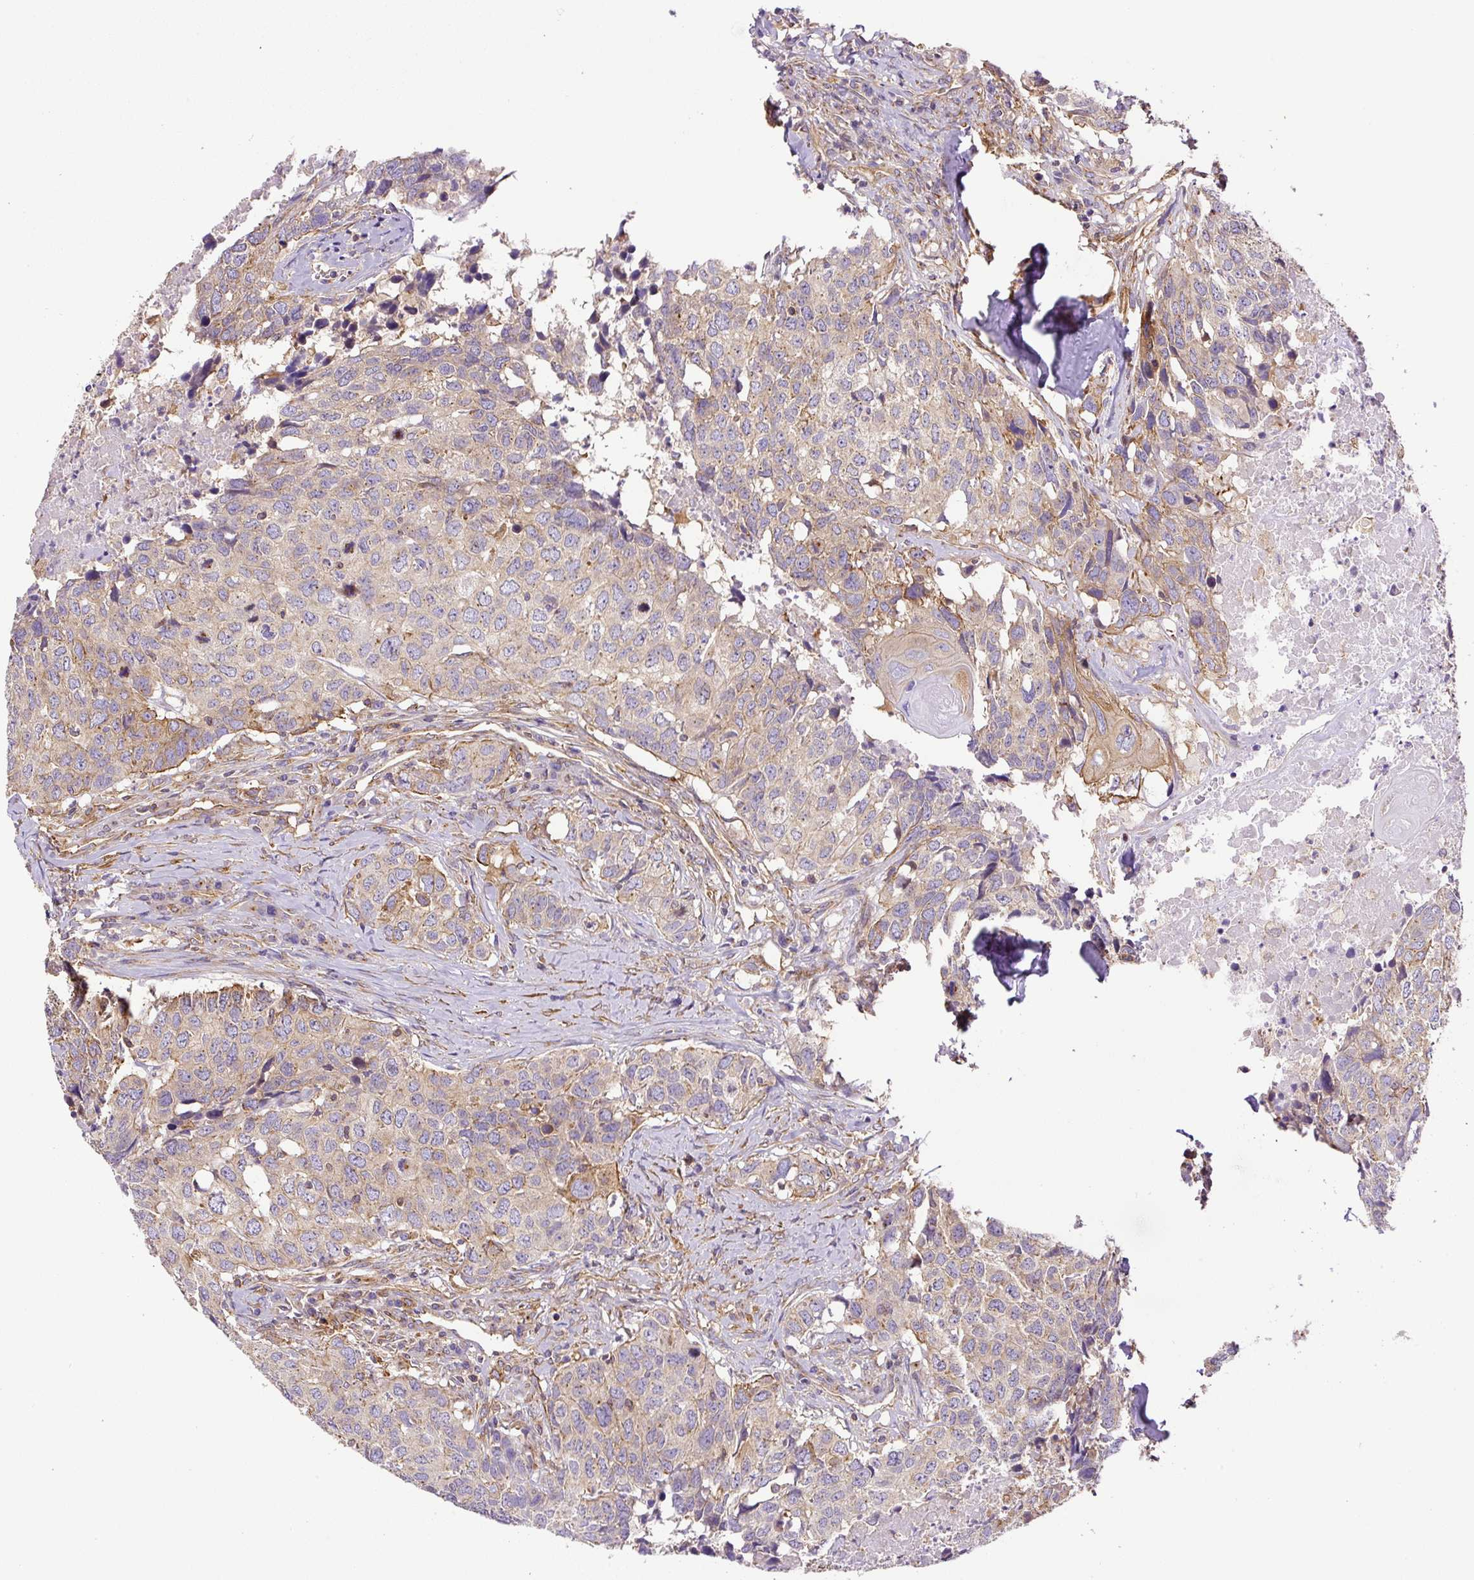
{"staining": {"intensity": "moderate", "quantity": "<25%", "location": "cytoplasmic/membranous"}, "tissue": "head and neck cancer", "cell_type": "Tumor cells", "image_type": "cancer", "snomed": [{"axis": "morphology", "description": "Normal tissue, NOS"}, {"axis": "morphology", "description": "Squamous cell carcinoma, NOS"}, {"axis": "topography", "description": "Skeletal muscle"}, {"axis": "topography", "description": "Vascular tissue"}, {"axis": "topography", "description": "Peripheral nerve tissue"}, {"axis": "topography", "description": "Head-Neck"}], "caption": "Immunohistochemistry (IHC) (DAB) staining of squamous cell carcinoma (head and neck) shows moderate cytoplasmic/membranous protein staining in about <25% of tumor cells.", "gene": "DCTN1", "patient": {"sex": "male", "age": 66}}